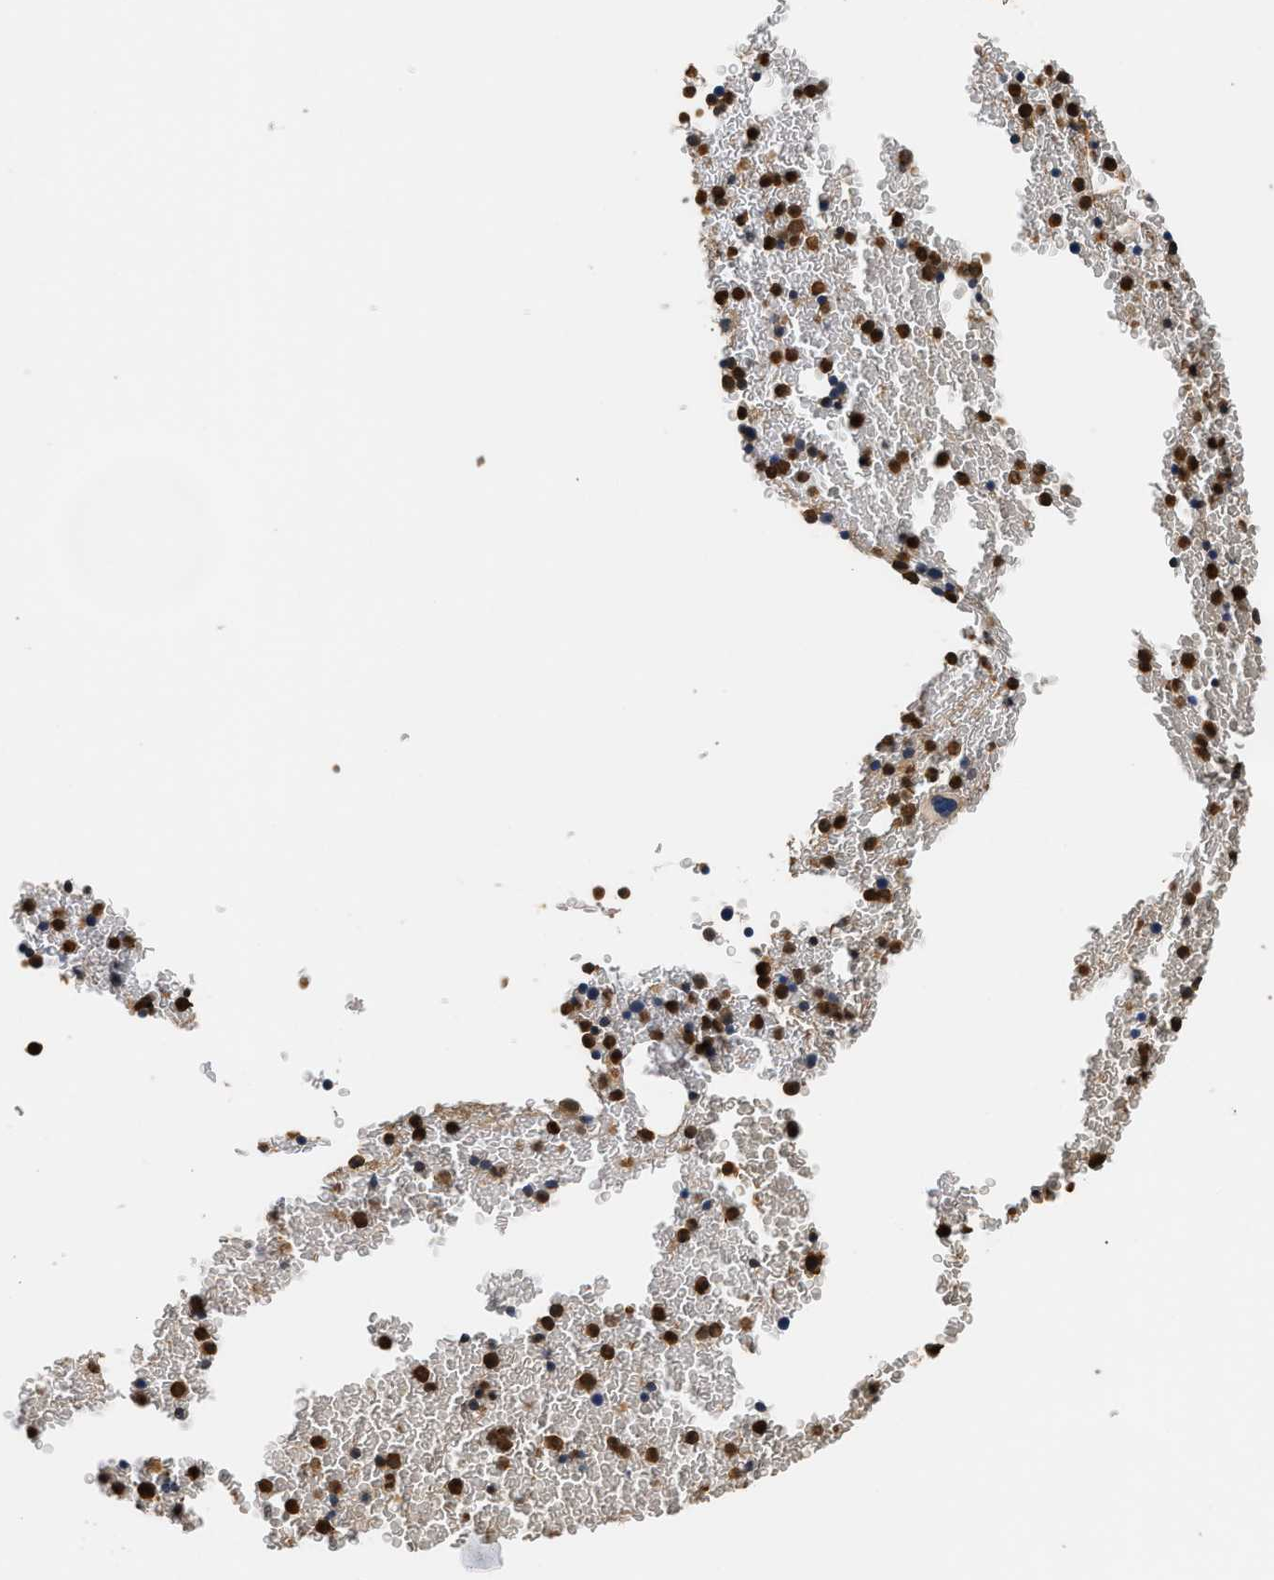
{"staining": {"intensity": "moderate", "quantity": ">75%", "location": "cytoplasmic/membranous"}, "tissue": "bone marrow", "cell_type": "Hematopoietic cells", "image_type": "normal", "snomed": [{"axis": "morphology", "description": "Normal tissue, NOS"}, {"axis": "topography", "description": "Bone marrow"}], "caption": "A brown stain shows moderate cytoplasmic/membranous staining of a protein in hematopoietic cells of normal human bone marrow. The protein of interest is shown in brown color, while the nuclei are stained blue.", "gene": "GPI", "patient": {"sex": "male", "age": 70}}